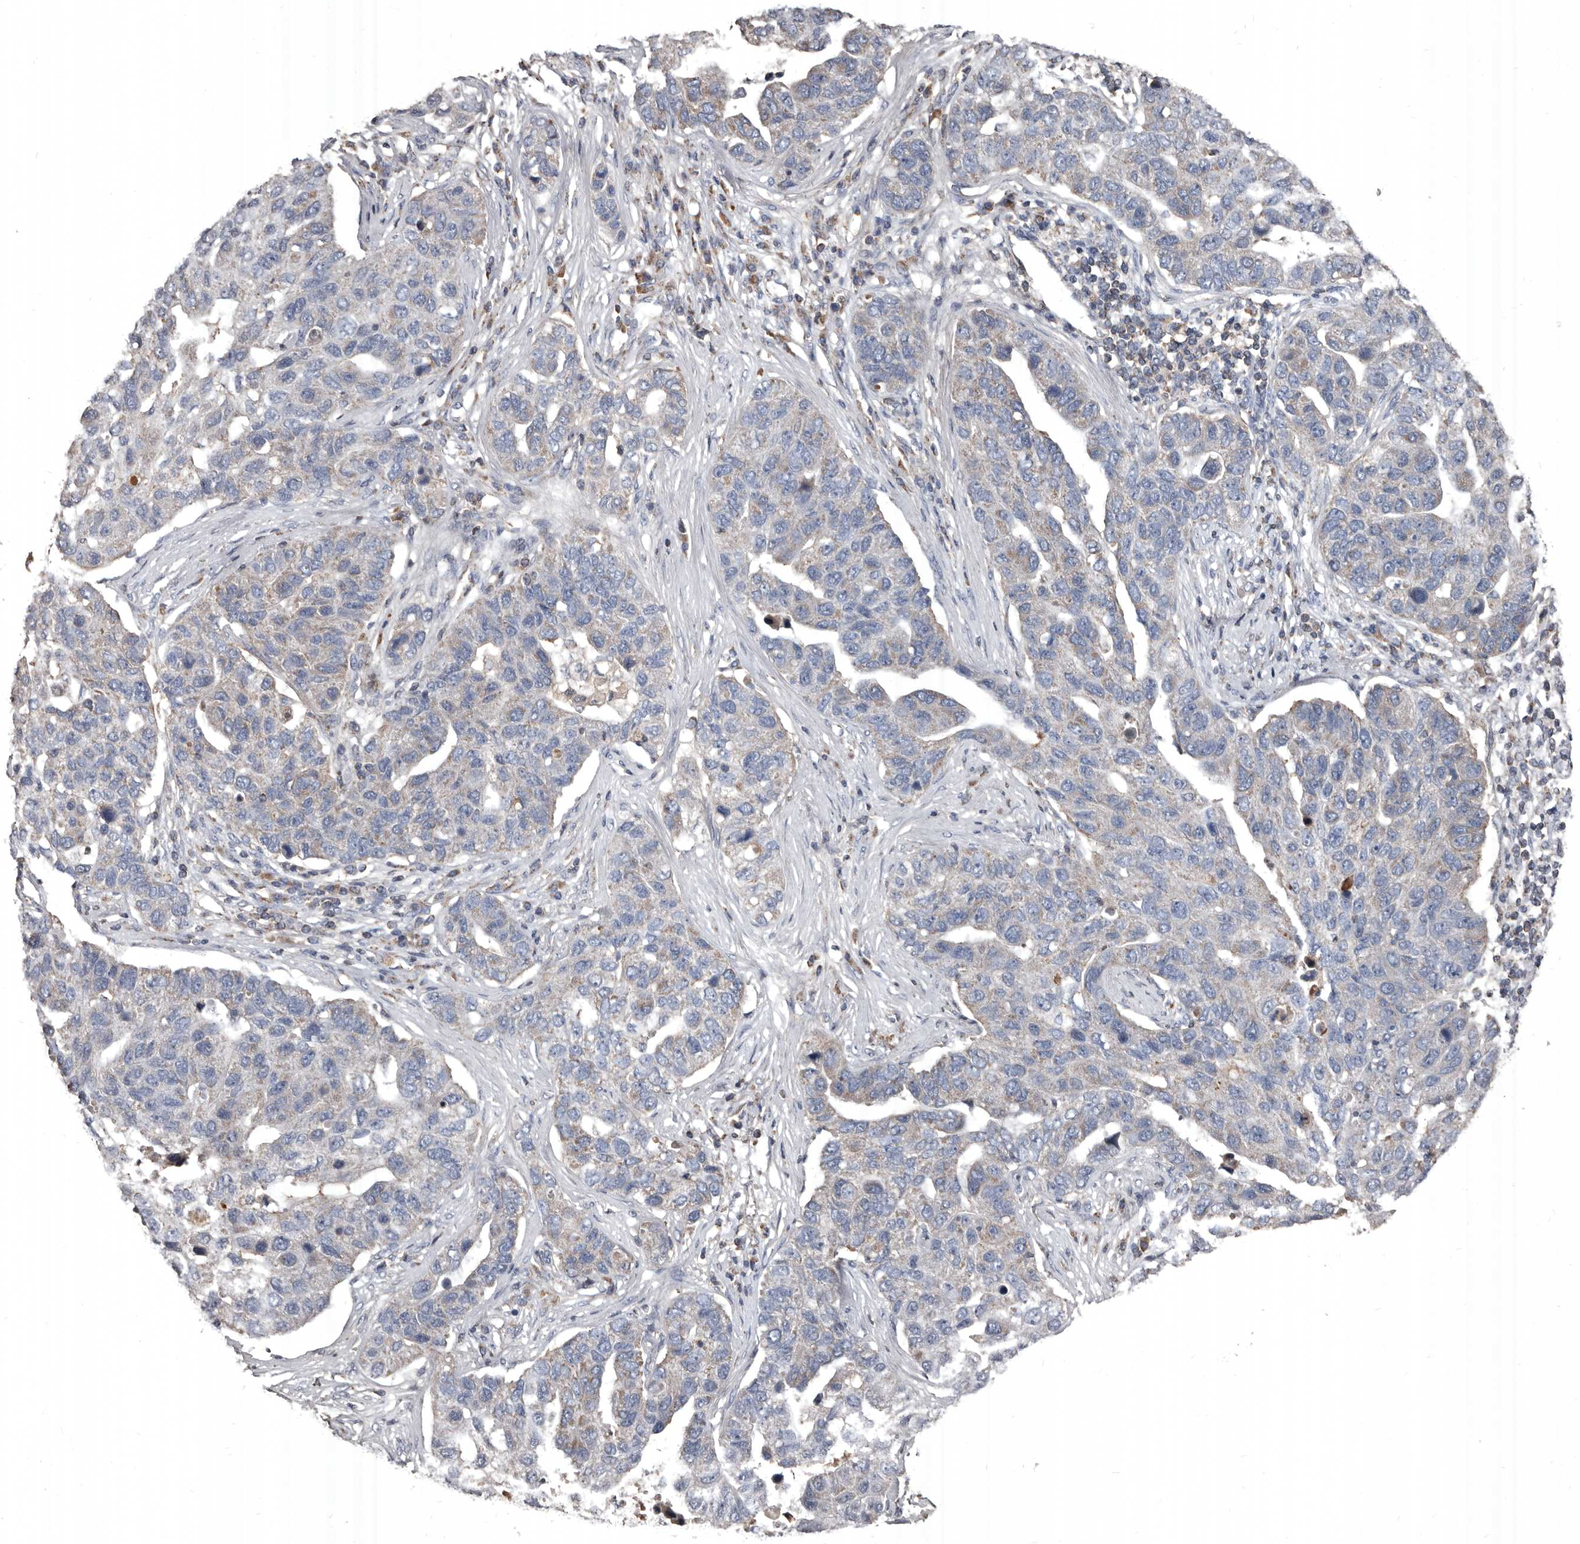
{"staining": {"intensity": "weak", "quantity": "<25%", "location": "cytoplasmic/membranous"}, "tissue": "pancreatic cancer", "cell_type": "Tumor cells", "image_type": "cancer", "snomed": [{"axis": "morphology", "description": "Adenocarcinoma, NOS"}, {"axis": "topography", "description": "Pancreas"}], "caption": "IHC photomicrograph of pancreatic cancer stained for a protein (brown), which exhibits no expression in tumor cells.", "gene": "GREB1", "patient": {"sex": "female", "age": 61}}